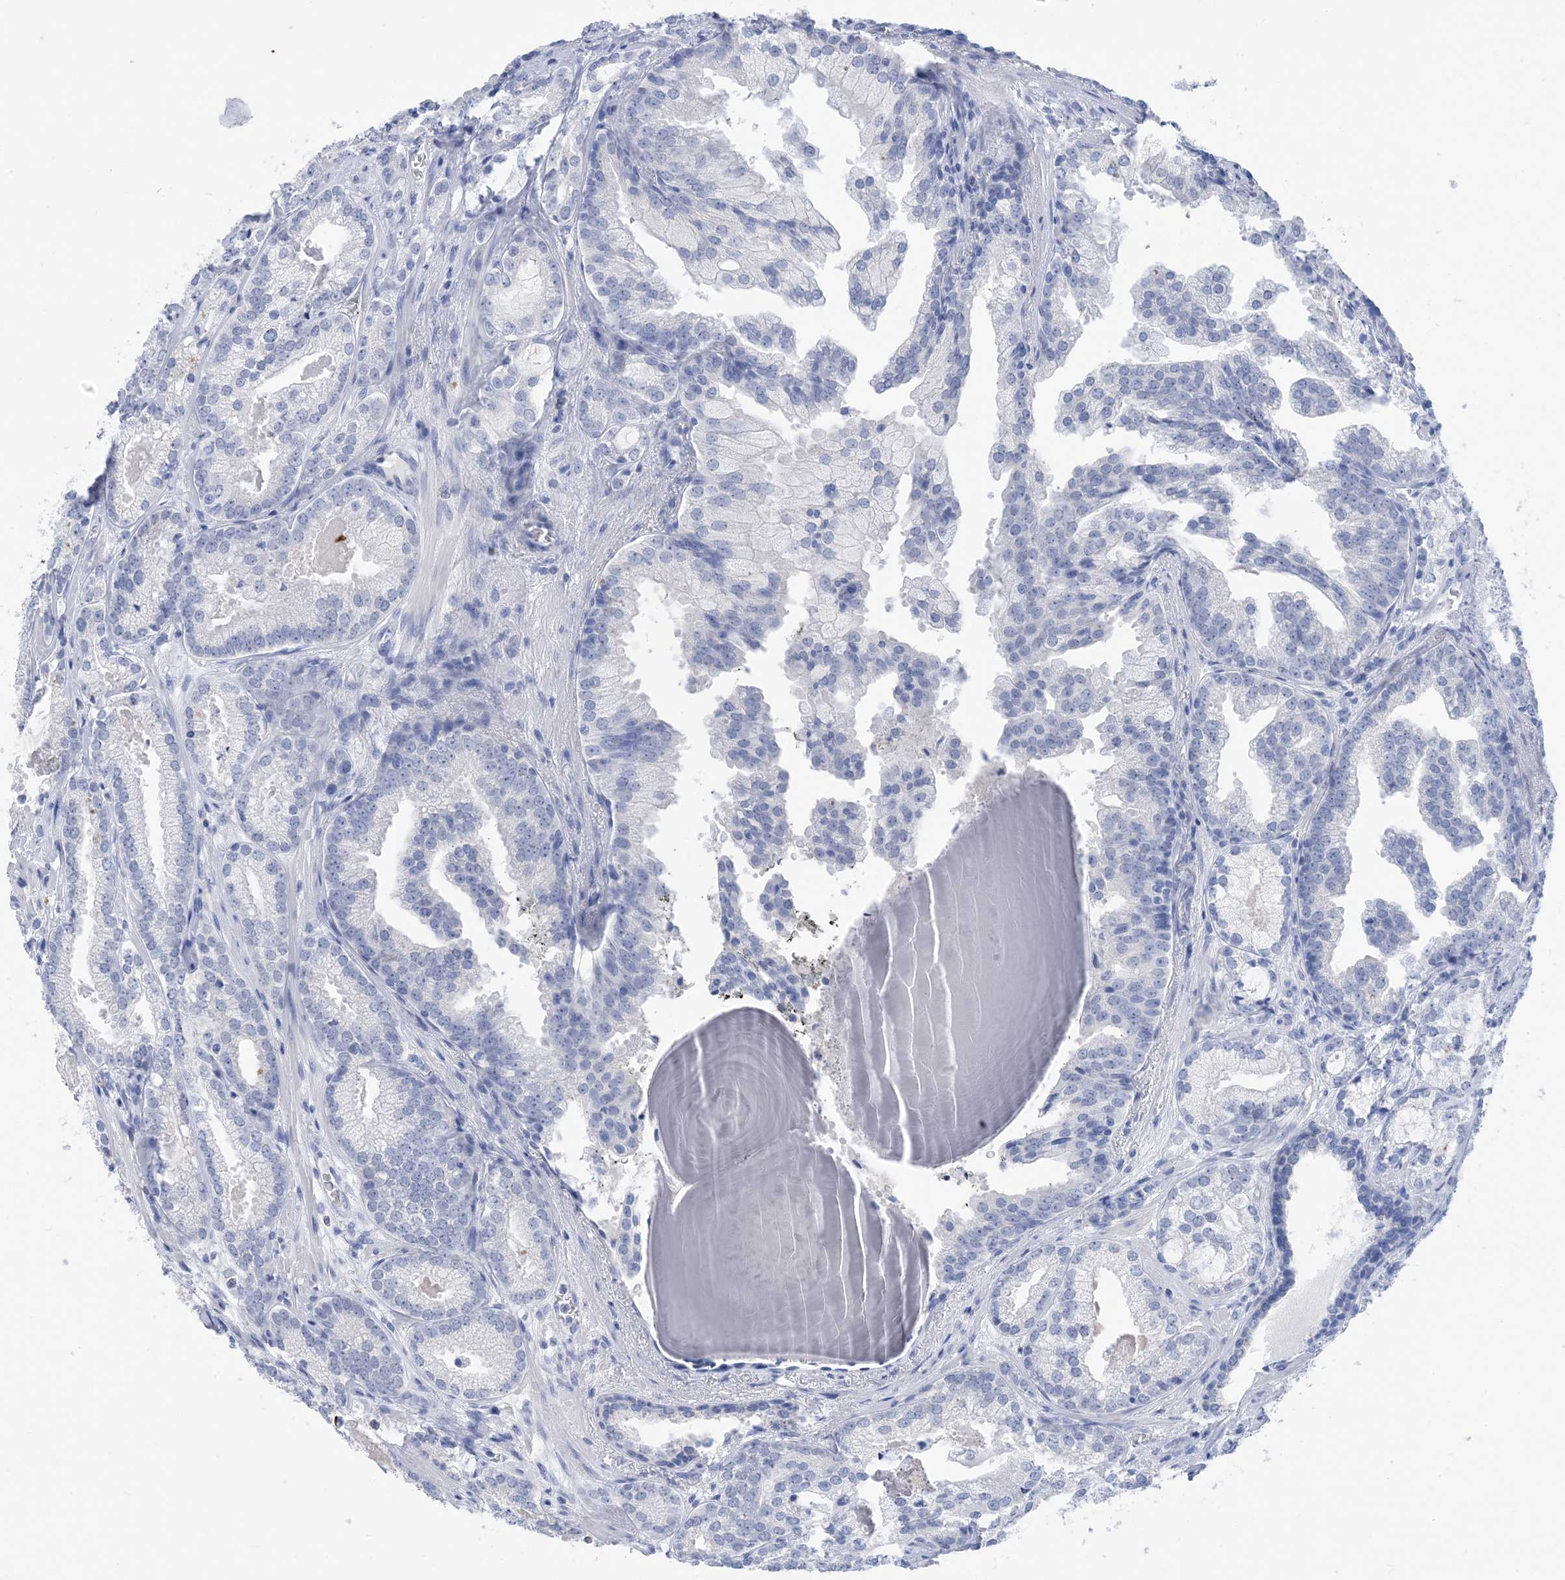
{"staining": {"intensity": "negative", "quantity": "none", "location": "none"}, "tissue": "prostate cancer", "cell_type": "Tumor cells", "image_type": "cancer", "snomed": [{"axis": "morphology", "description": "Normal morphology"}, {"axis": "morphology", "description": "Adenocarcinoma, Low grade"}, {"axis": "topography", "description": "Prostate"}], "caption": "Human prostate cancer (adenocarcinoma (low-grade)) stained for a protein using immunohistochemistry displays no expression in tumor cells.", "gene": "SH3YL1", "patient": {"sex": "male", "age": 72}}